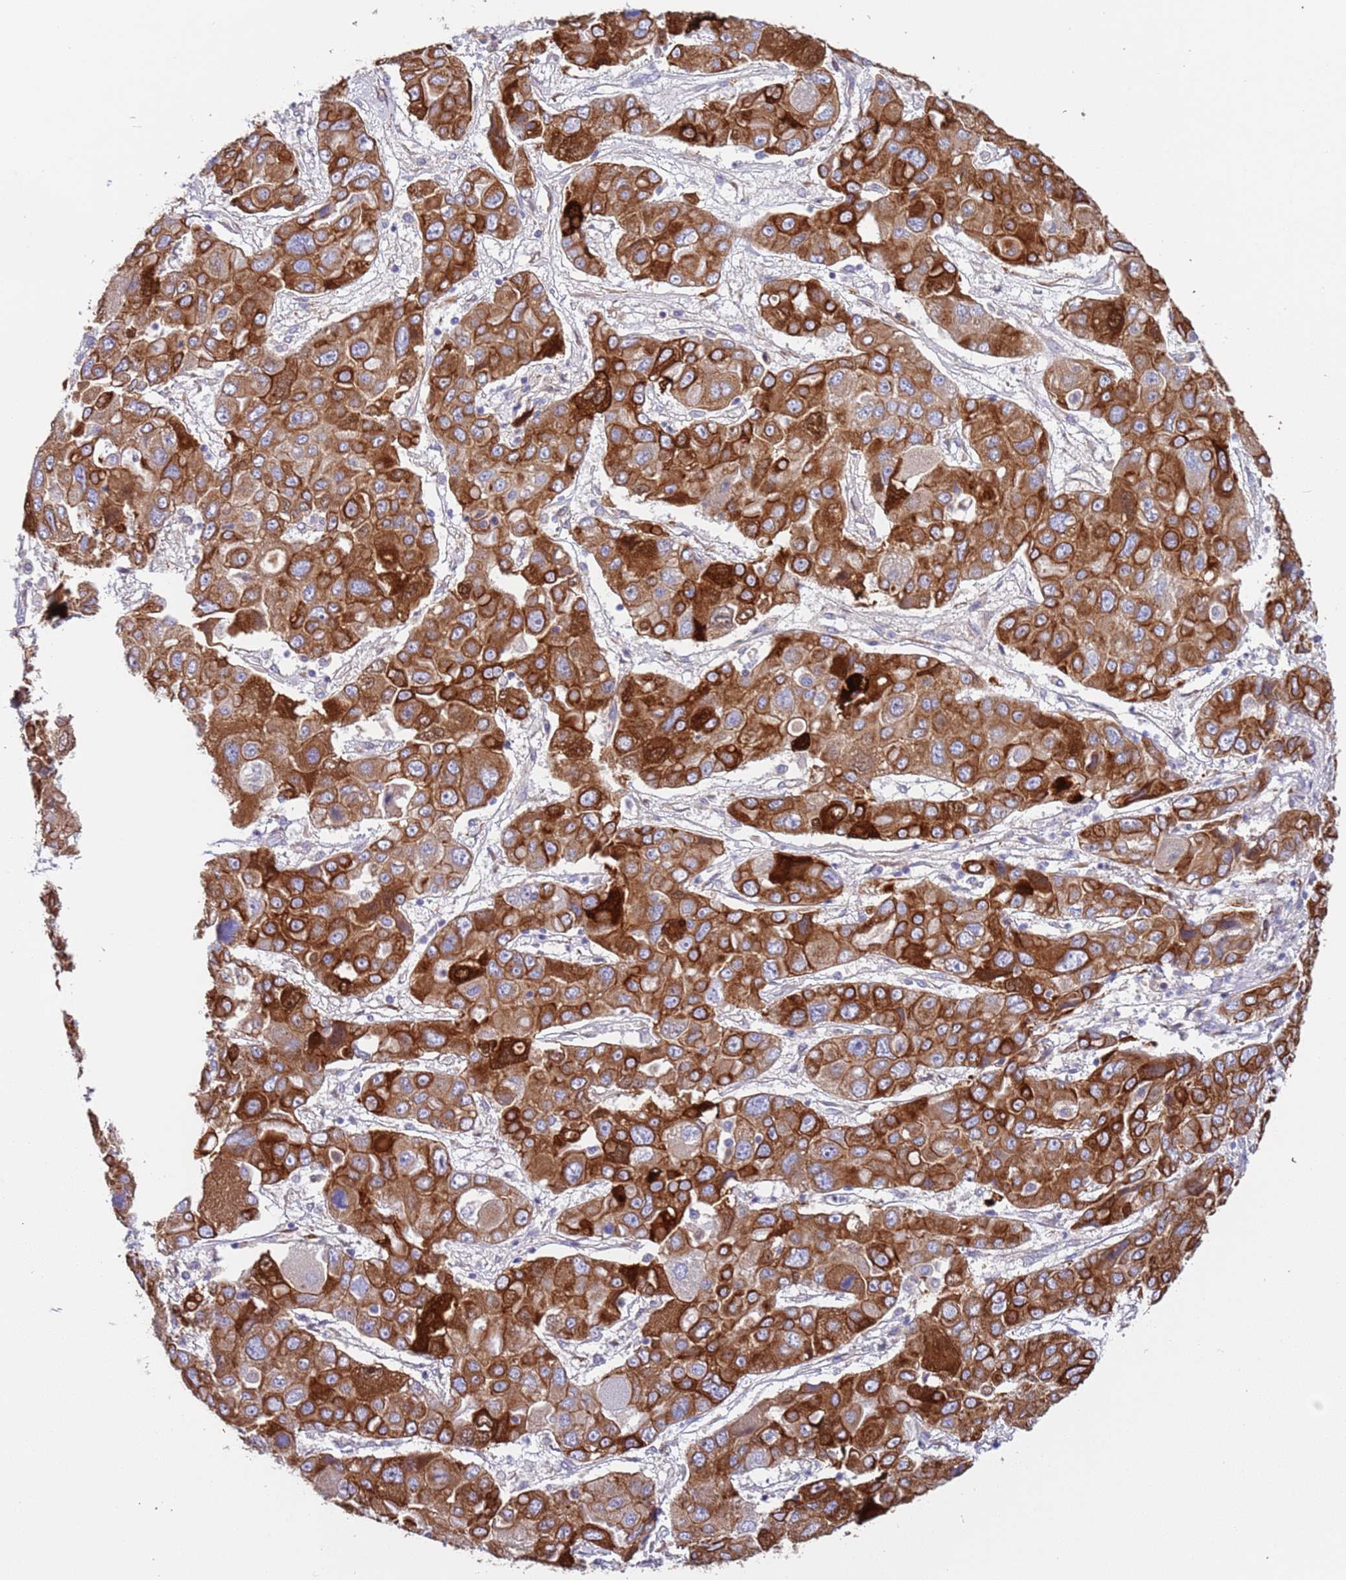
{"staining": {"intensity": "strong", "quantity": ">75%", "location": "cytoplasmic/membranous"}, "tissue": "liver cancer", "cell_type": "Tumor cells", "image_type": "cancer", "snomed": [{"axis": "morphology", "description": "Cholangiocarcinoma"}, {"axis": "topography", "description": "Liver"}], "caption": "Immunohistochemical staining of liver cholangiocarcinoma shows strong cytoplasmic/membranous protein positivity in approximately >75% of tumor cells. The staining was performed using DAB, with brown indicating positive protein expression. Nuclei are stained blue with hematoxylin.", "gene": "LAMB4", "patient": {"sex": "male", "age": 67}}